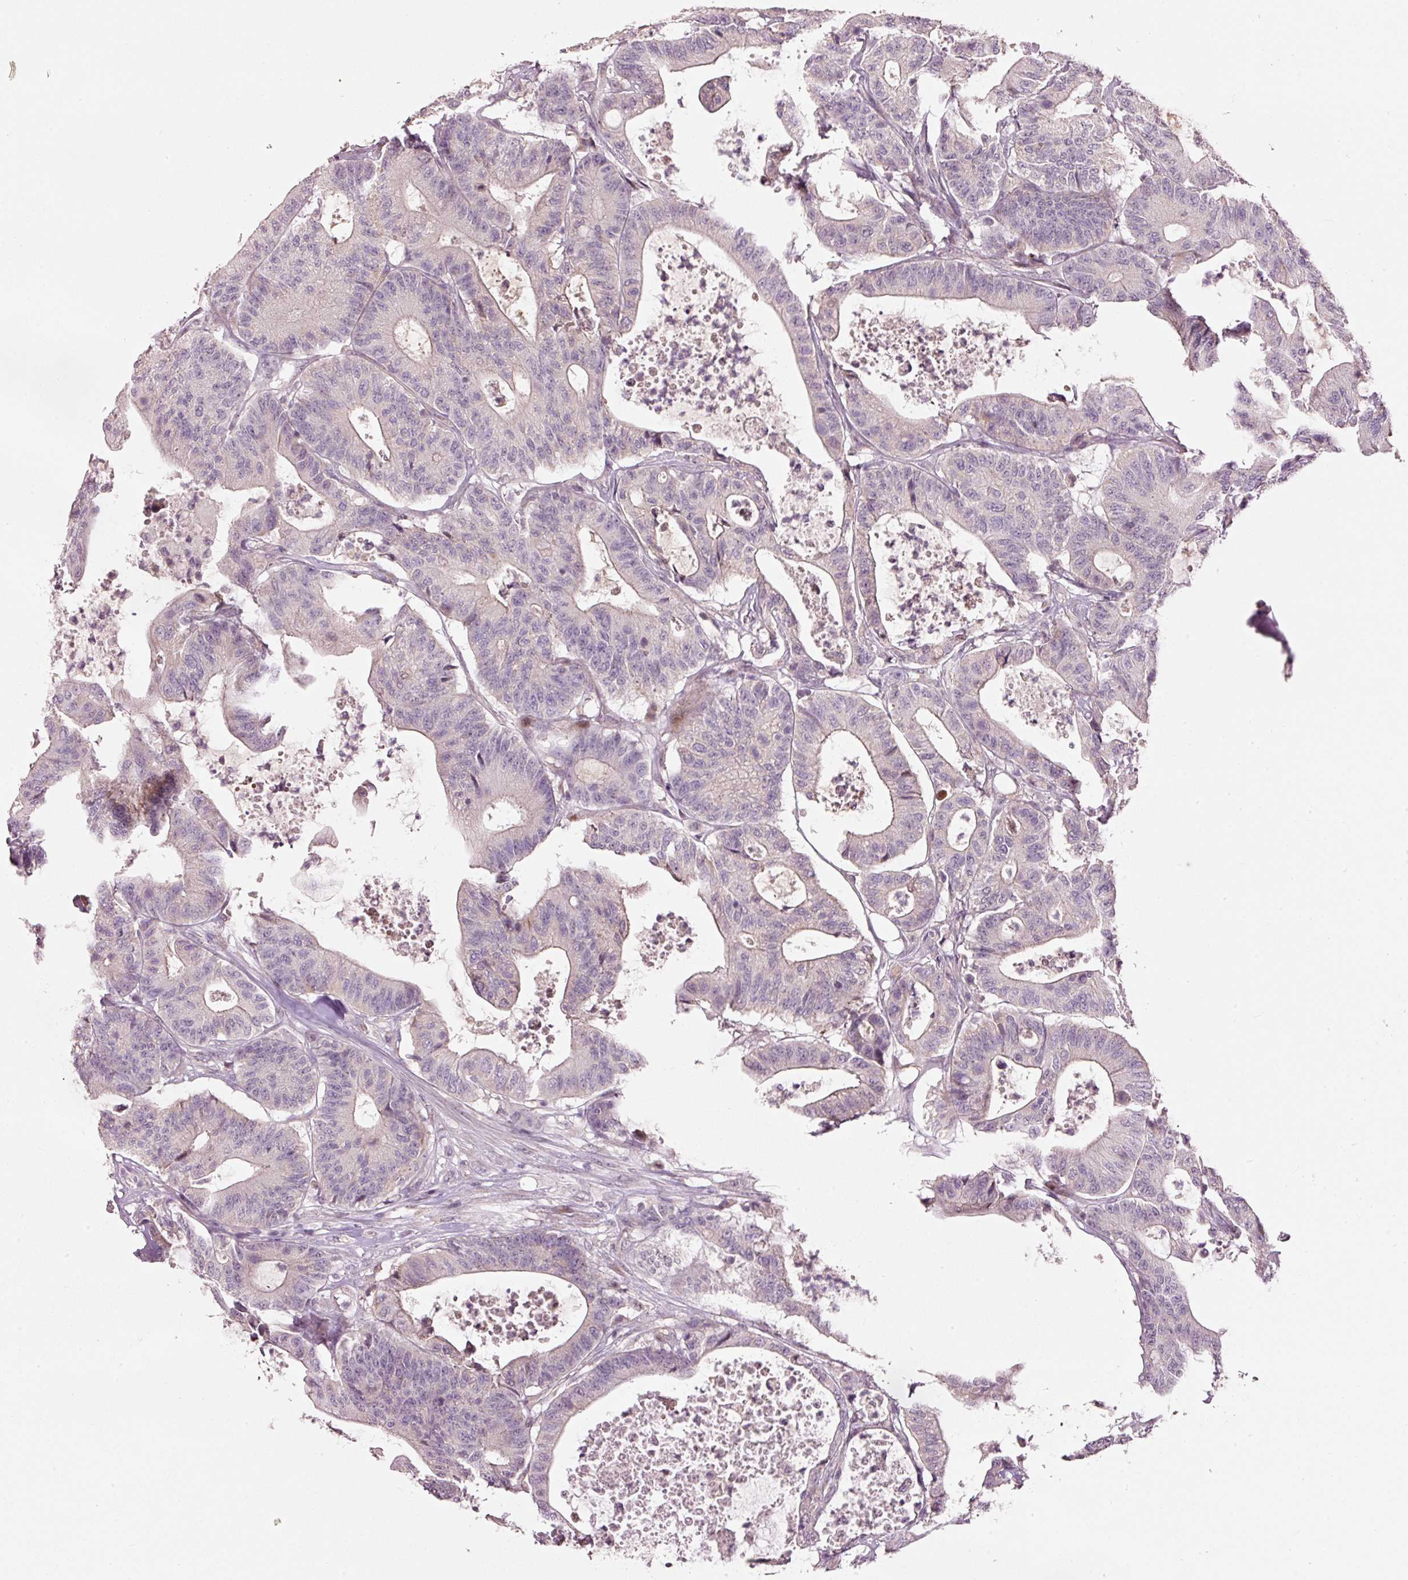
{"staining": {"intensity": "weak", "quantity": "25%-75%", "location": "cytoplasmic/membranous"}, "tissue": "colorectal cancer", "cell_type": "Tumor cells", "image_type": "cancer", "snomed": [{"axis": "morphology", "description": "Adenocarcinoma, NOS"}, {"axis": "topography", "description": "Colon"}], "caption": "Immunohistochemistry micrograph of human colorectal cancer (adenocarcinoma) stained for a protein (brown), which demonstrates low levels of weak cytoplasmic/membranous positivity in about 25%-75% of tumor cells.", "gene": "TOB2", "patient": {"sex": "female", "age": 84}}